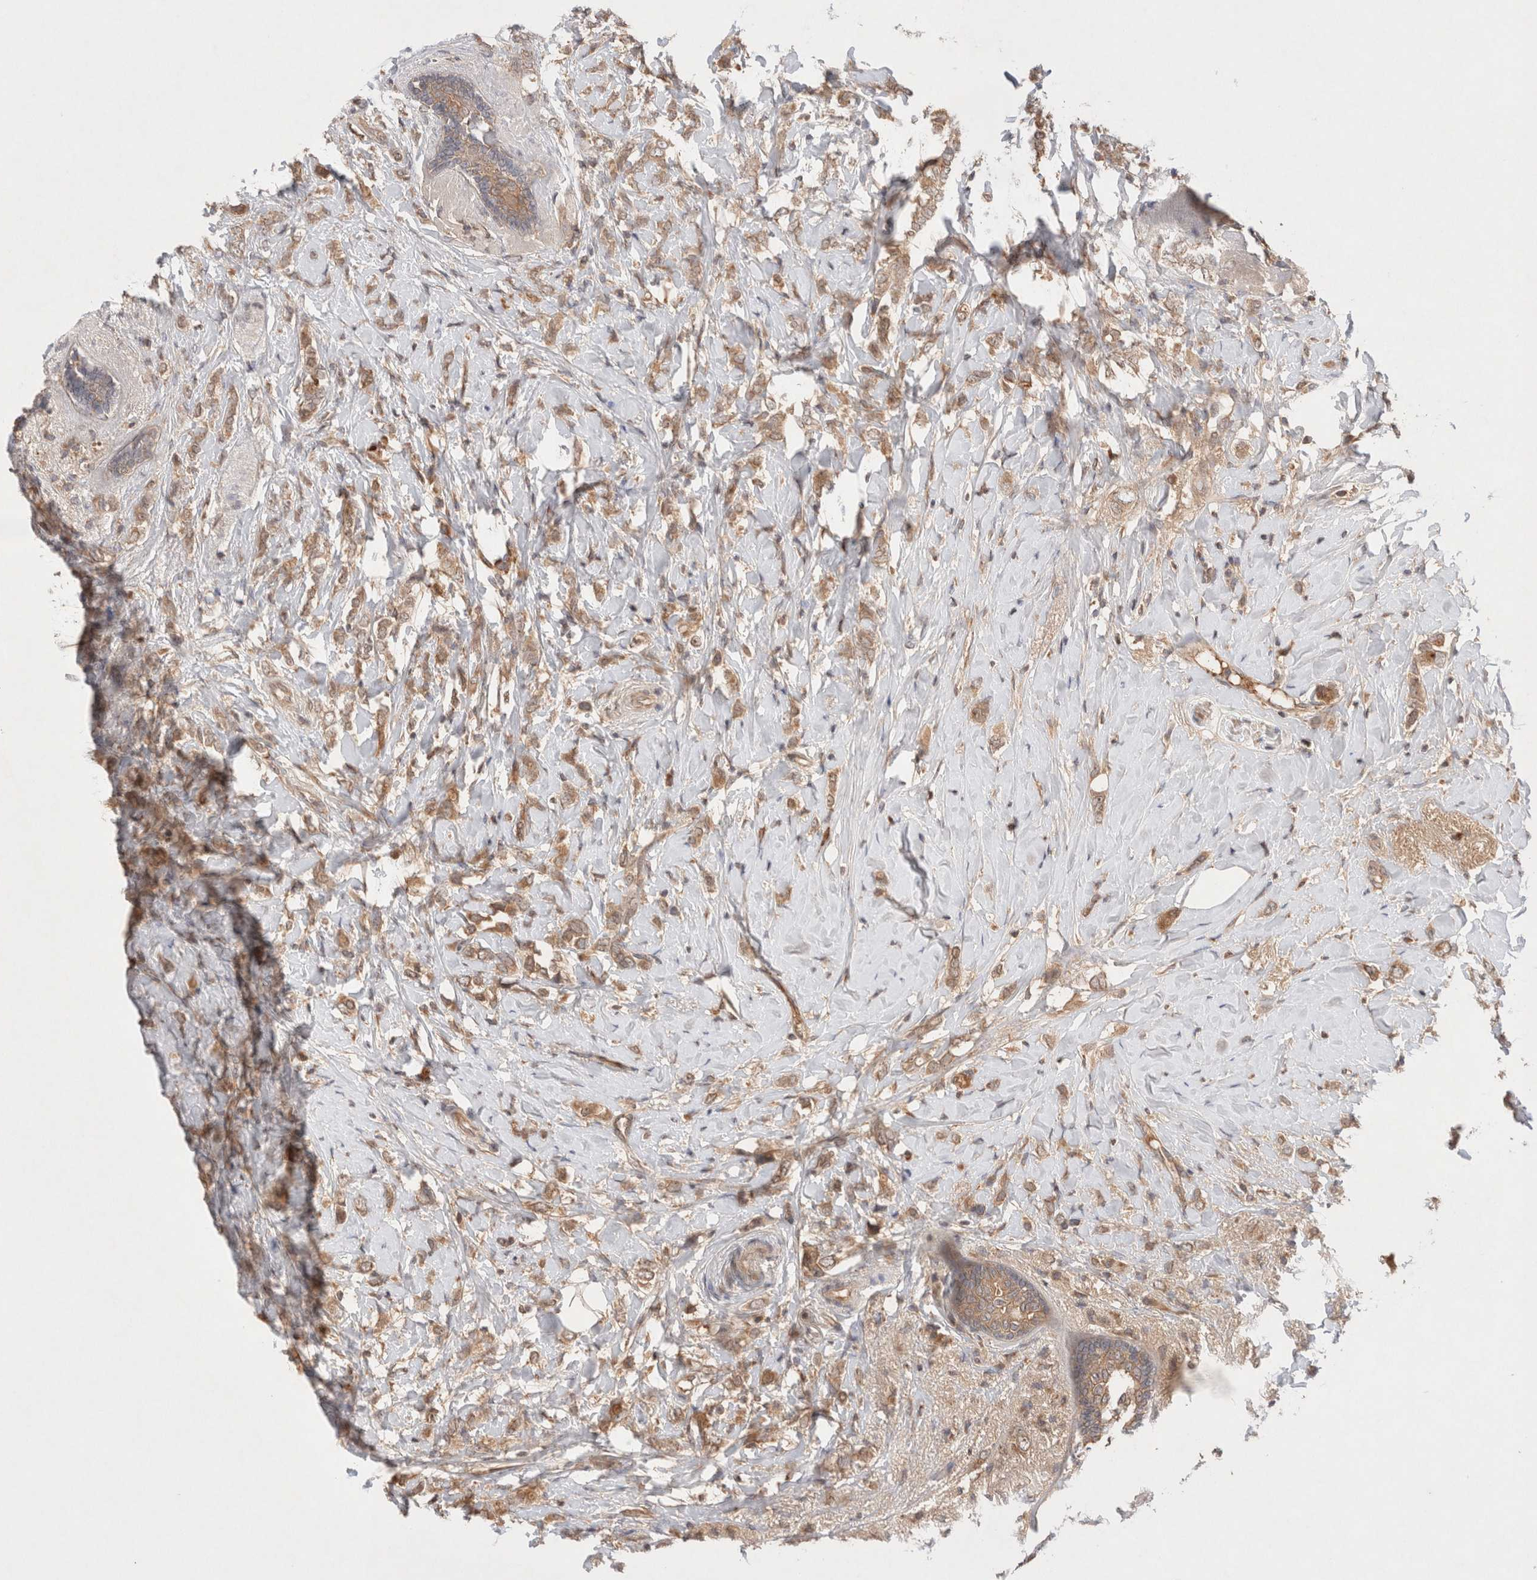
{"staining": {"intensity": "moderate", "quantity": ">75%", "location": "cytoplasmic/membranous"}, "tissue": "breast cancer", "cell_type": "Tumor cells", "image_type": "cancer", "snomed": [{"axis": "morphology", "description": "Normal tissue, NOS"}, {"axis": "morphology", "description": "Lobular carcinoma"}, {"axis": "topography", "description": "Breast"}], "caption": "High-power microscopy captured an immunohistochemistry histopathology image of breast cancer, revealing moderate cytoplasmic/membranous positivity in about >75% of tumor cells.", "gene": "KLHL20", "patient": {"sex": "female", "age": 47}}